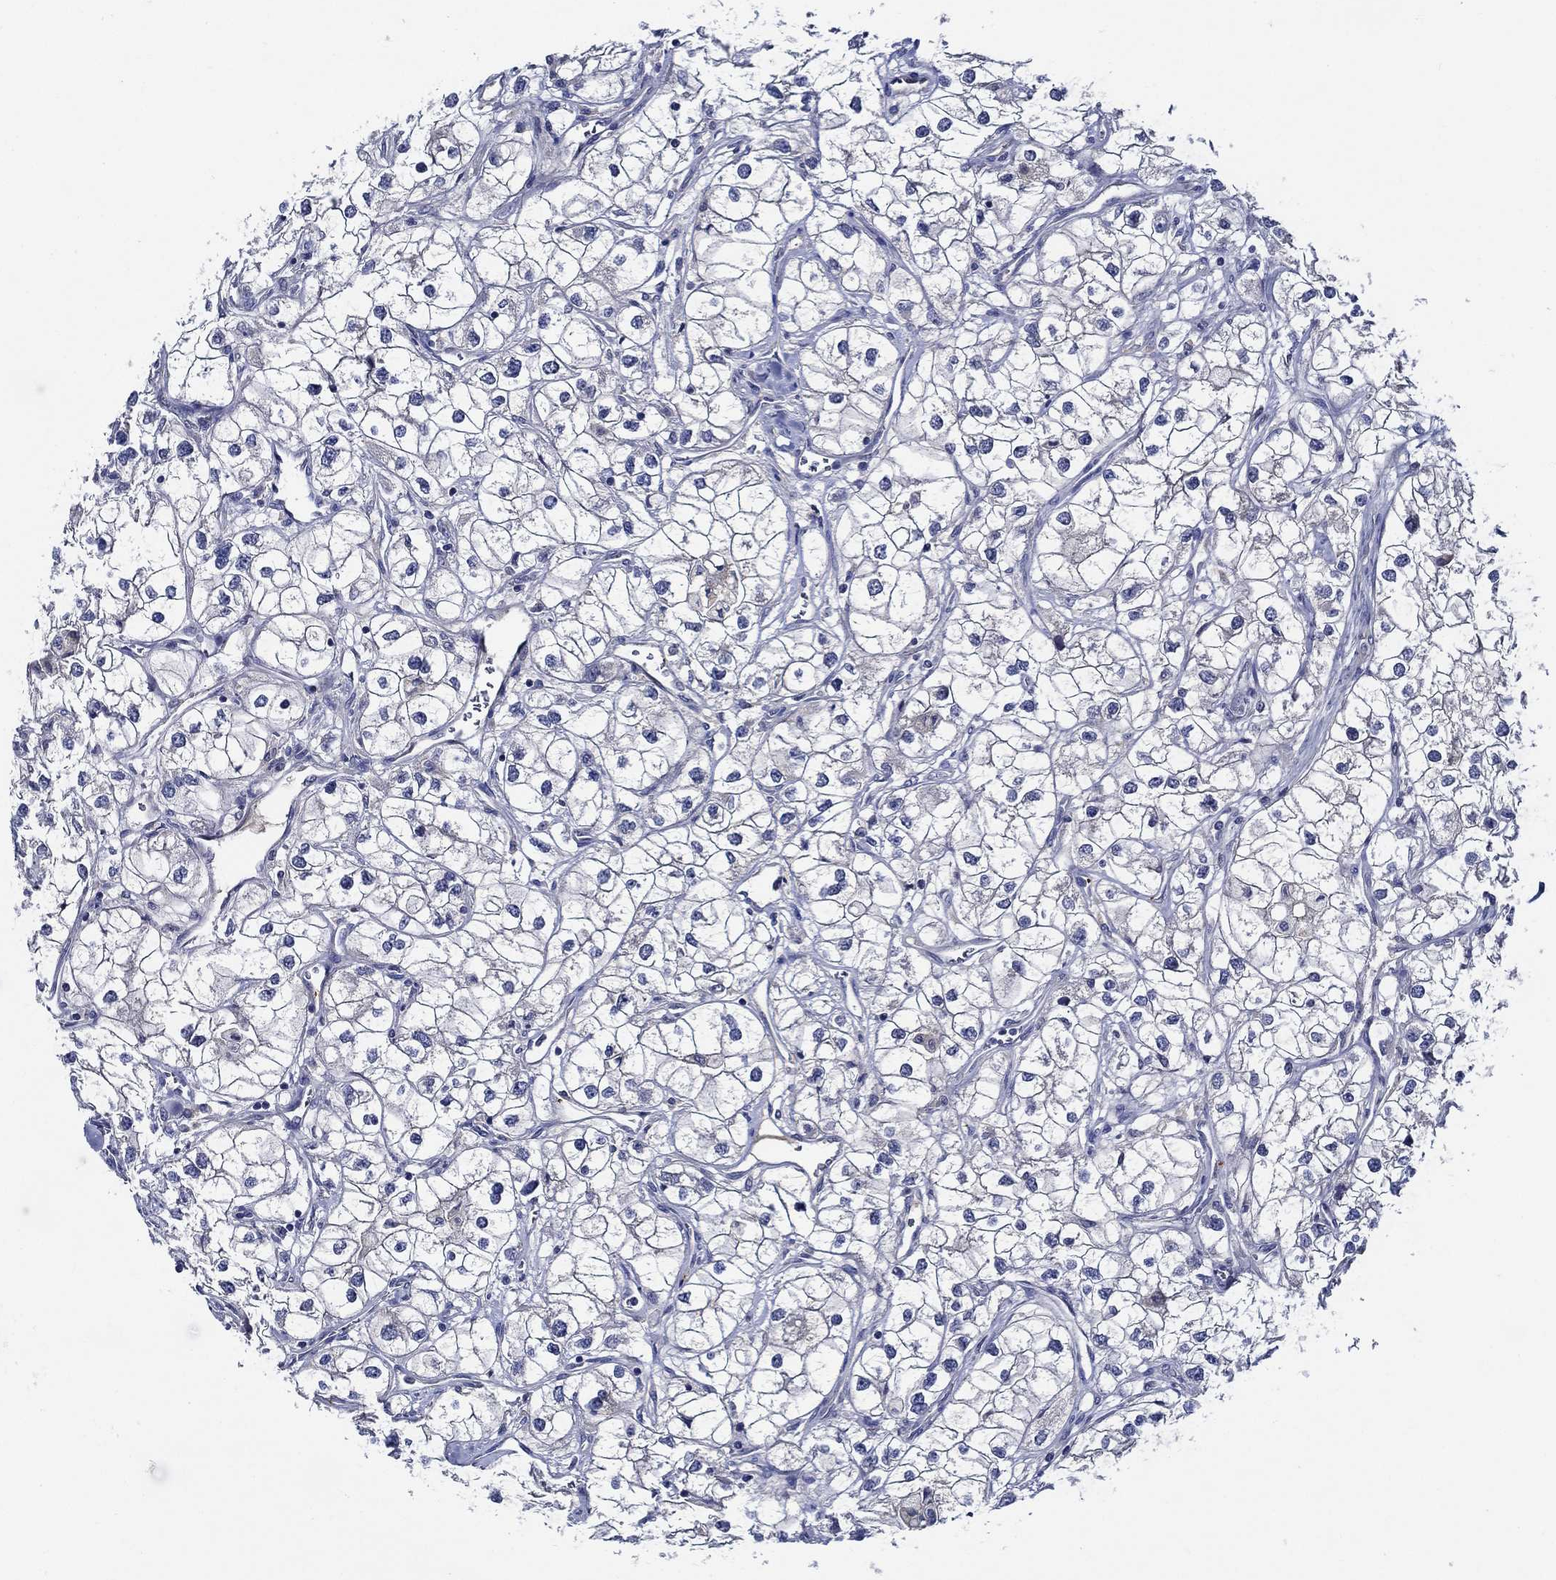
{"staining": {"intensity": "negative", "quantity": "none", "location": "none"}, "tissue": "renal cancer", "cell_type": "Tumor cells", "image_type": "cancer", "snomed": [{"axis": "morphology", "description": "Adenocarcinoma, NOS"}, {"axis": "topography", "description": "Kidney"}], "caption": "This is an immunohistochemistry micrograph of adenocarcinoma (renal). There is no staining in tumor cells.", "gene": "ALOX12", "patient": {"sex": "male", "age": 59}}